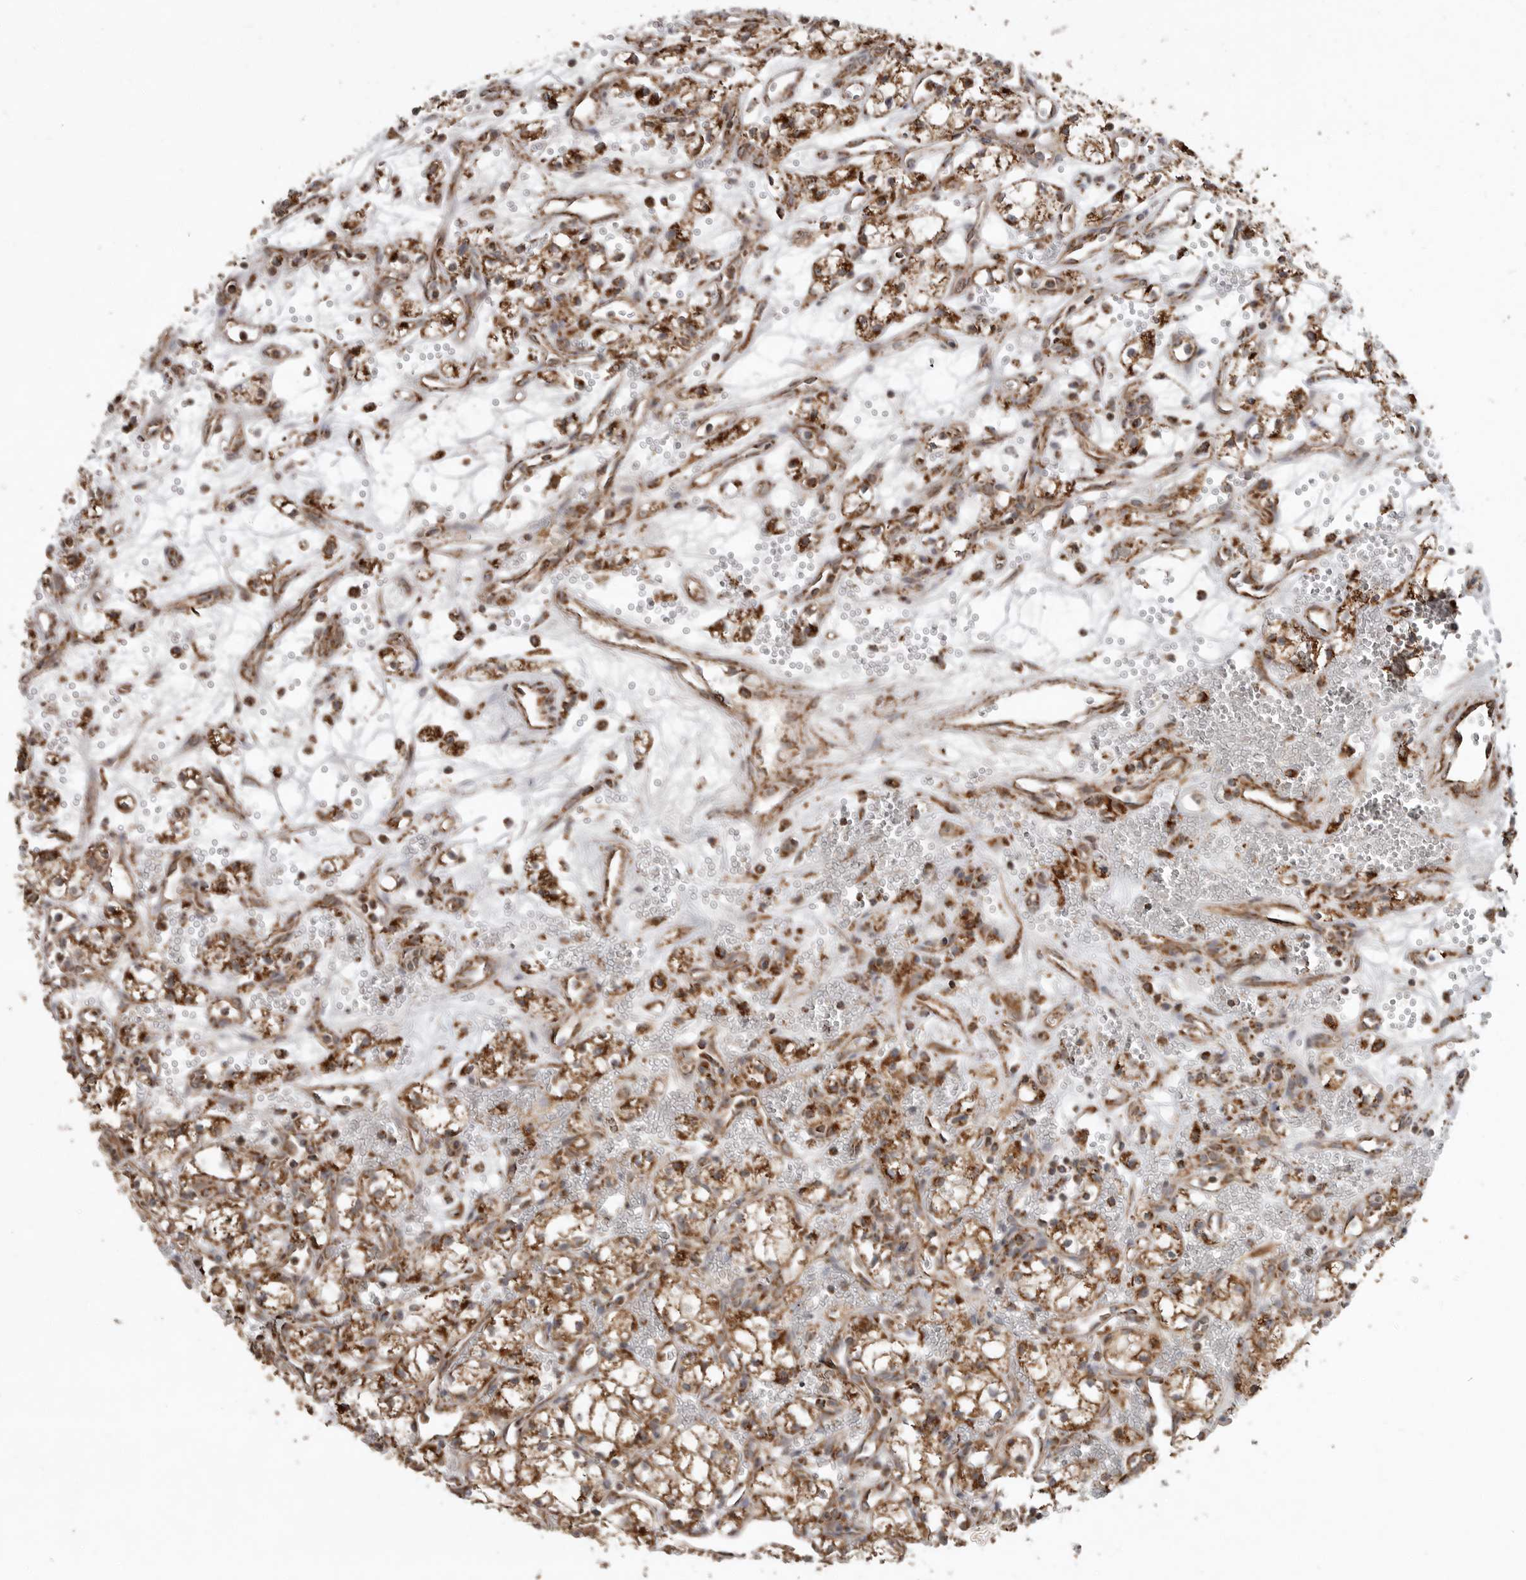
{"staining": {"intensity": "moderate", "quantity": ">75%", "location": "cytoplasmic/membranous"}, "tissue": "renal cancer", "cell_type": "Tumor cells", "image_type": "cancer", "snomed": [{"axis": "morphology", "description": "Adenocarcinoma, NOS"}, {"axis": "topography", "description": "Kidney"}], "caption": "Immunohistochemistry (IHC) histopathology image of neoplastic tissue: human renal cancer stained using immunohistochemistry demonstrates medium levels of moderate protein expression localized specifically in the cytoplasmic/membranous of tumor cells, appearing as a cytoplasmic/membranous brown color.", "gene": "GCNT2", "patient": {"sex": "male", "age": 59}}